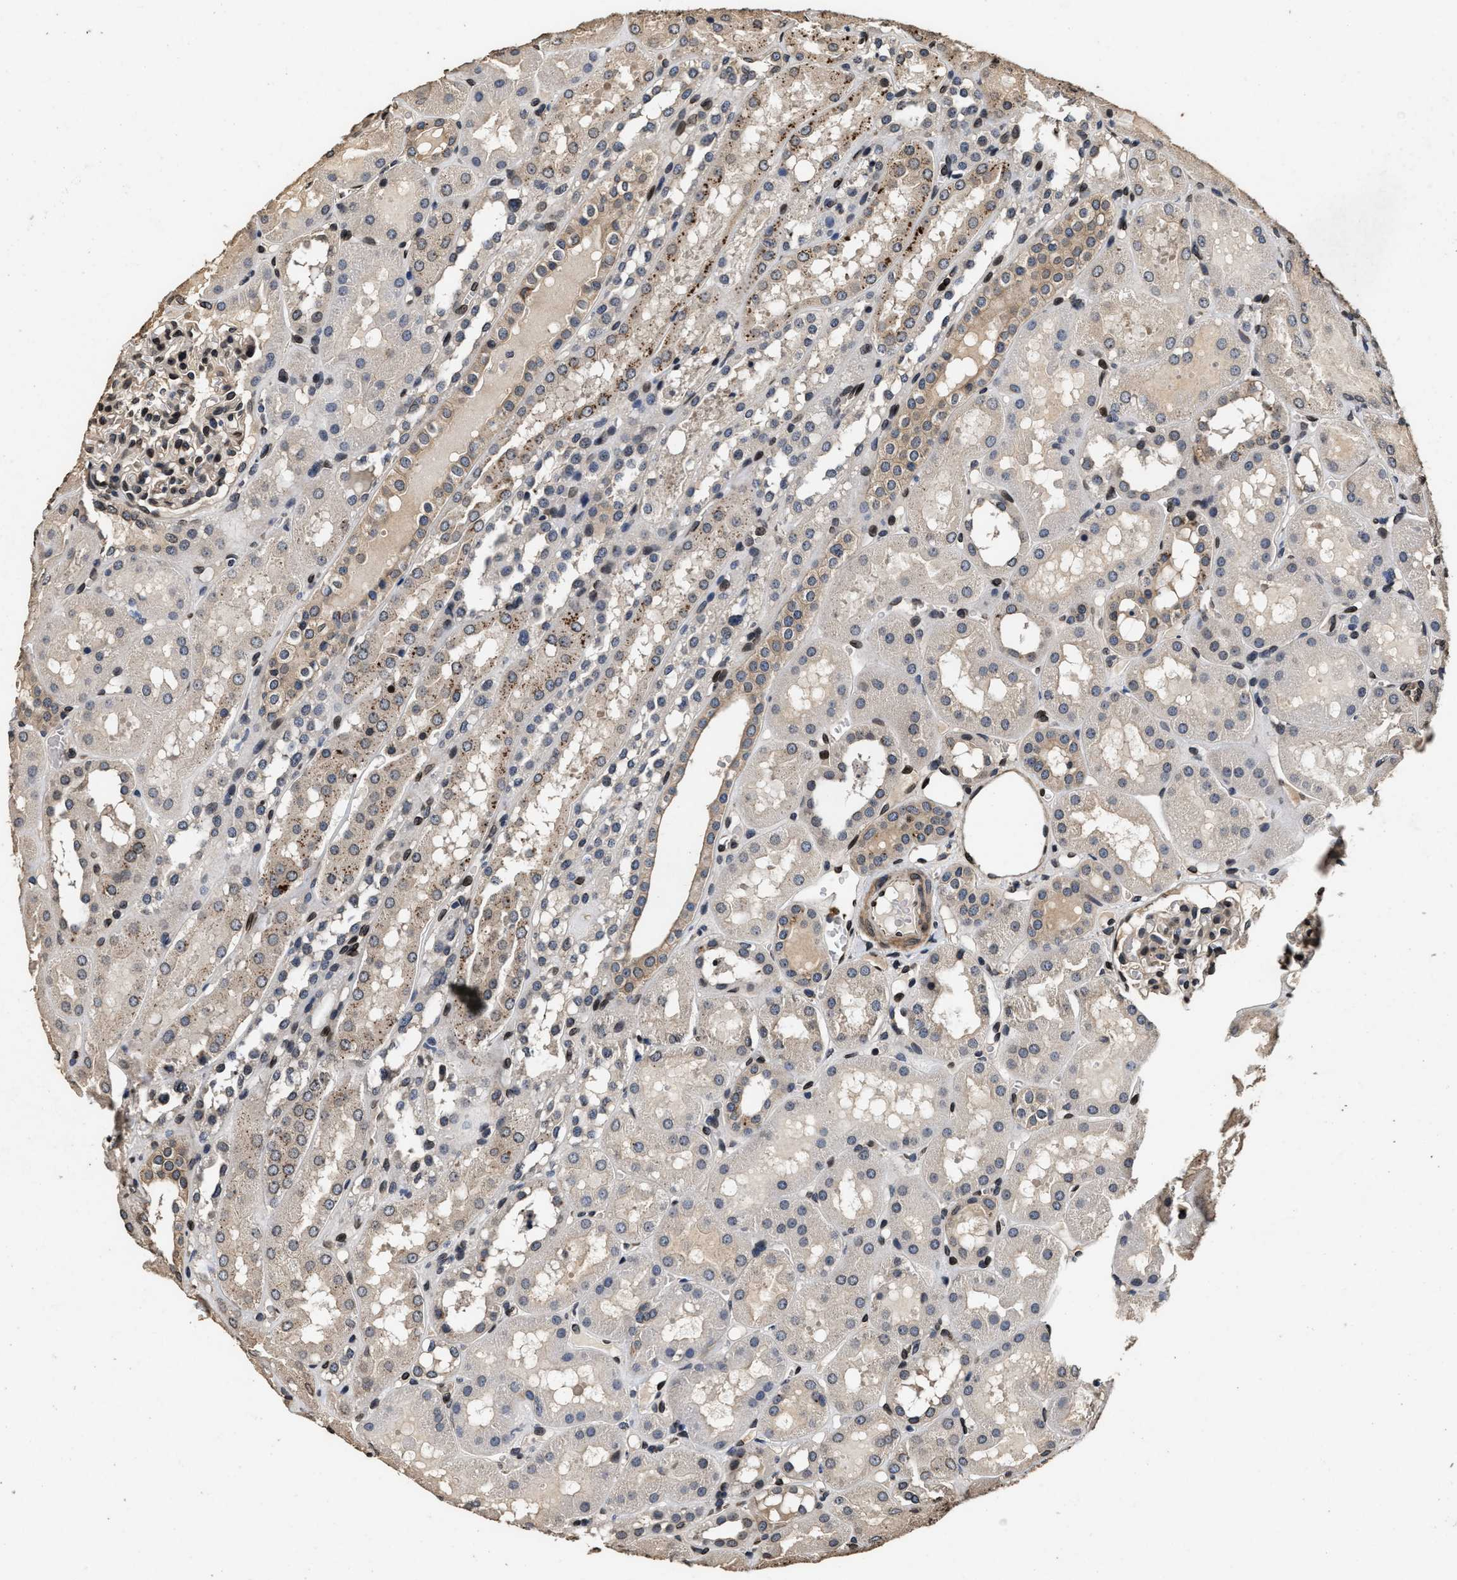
{"staining": {"intensity": "moderate", "quantity": "25%-75%", "location": "nuclear"}, "tissue": "kidney", "cell_type": "Cells in glomeruli", "image_type": "normal", "snomed": [{"axis": "morphology", "description": "Normal tissue, NOS"}, {"axis": "topography", "description": "Kidney"}, {"axis": "topography", "description": "Urinary bladder"}], "caption": "High-magnification brightfield microscopy of normal kidney stained with DAB (brown) and counterstained with hematoxylin (blue). cells in glomeruli exhibit moderate nuclear staining is seen in approximately25%-75% of cells.", "gene": "ACCS", "patient": {"sex": "male", "age": 16}}